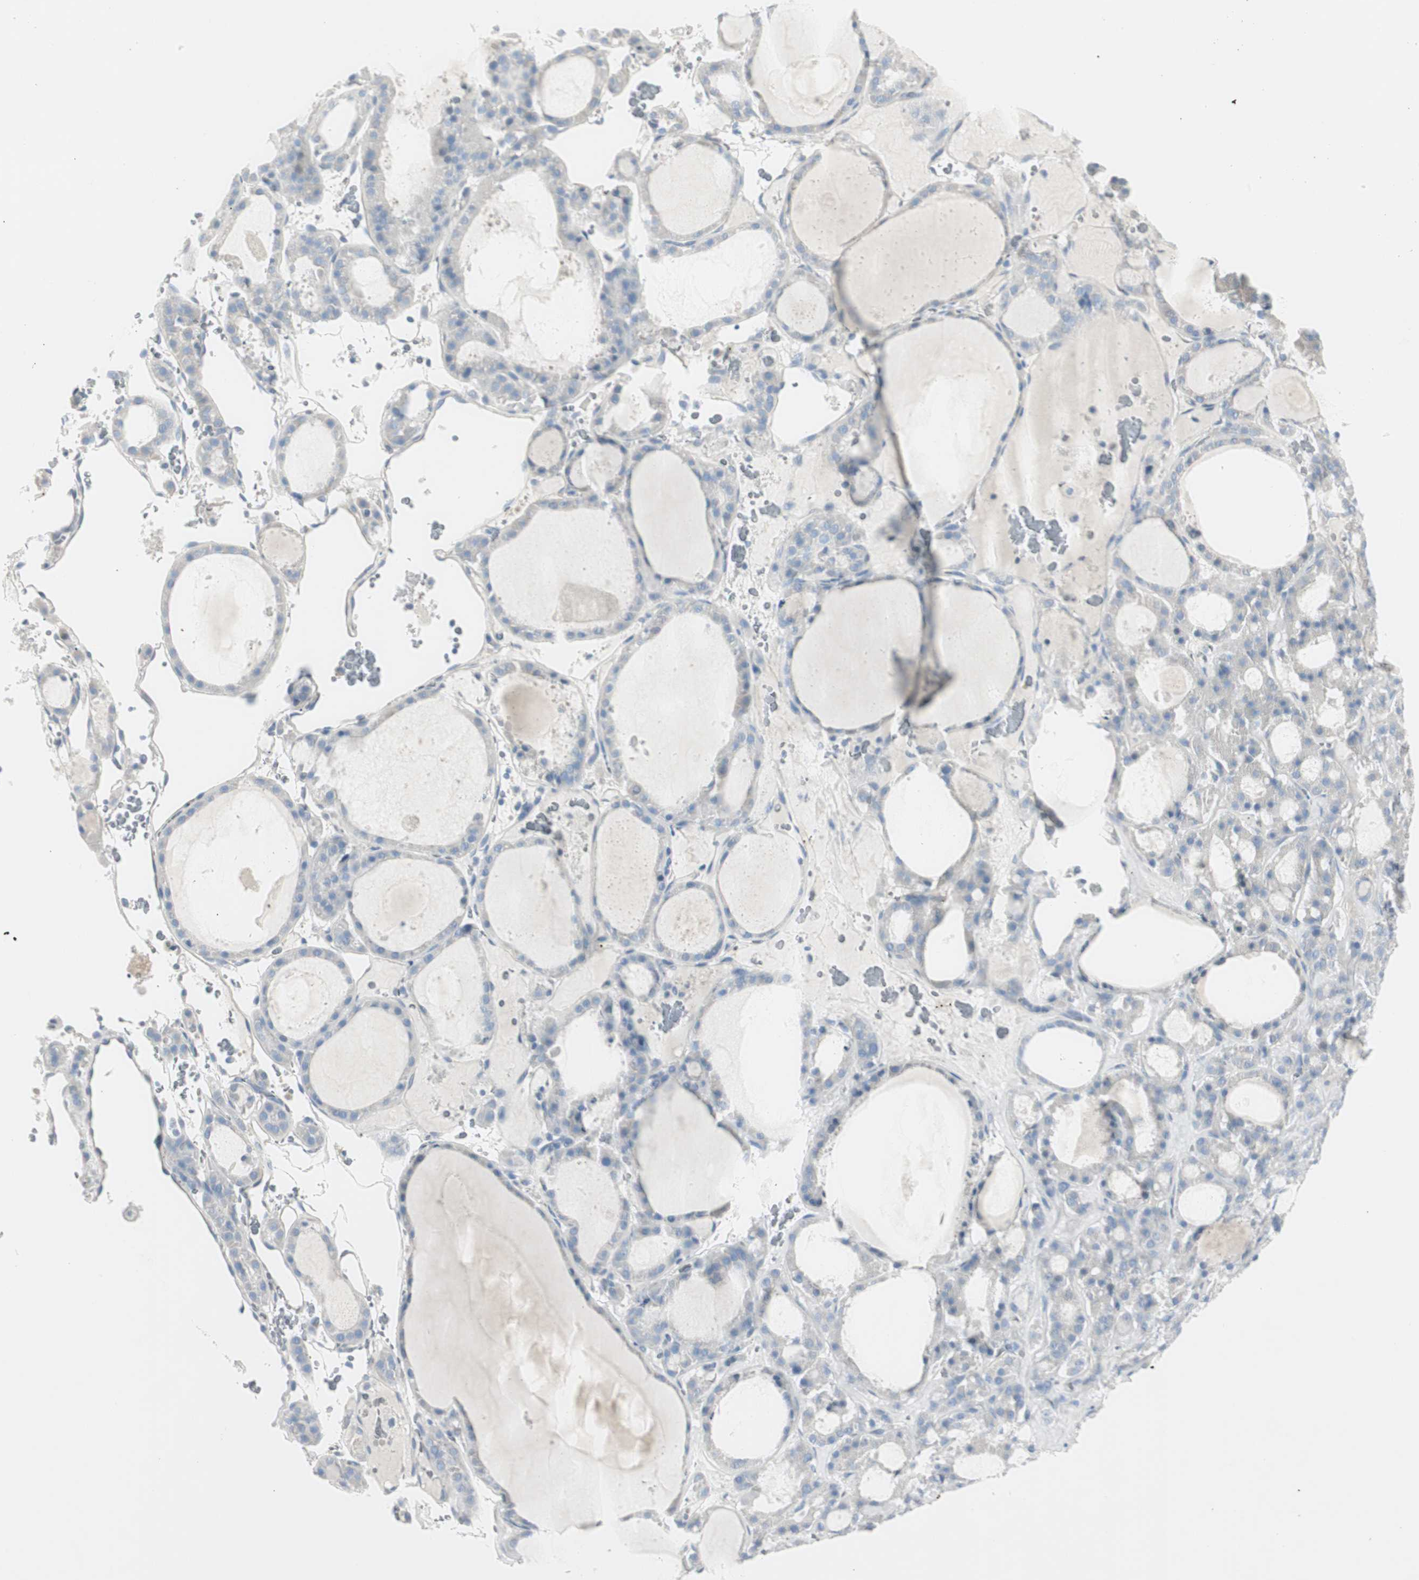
{"staining": {"intensity": "negative", "quantity": "none", "location": "none"}, "tissue": "thyroid gland", "cell_type": "Glandular cells", "image_type": "normal", "snomed": [{"axis": "morphology", "description": "Normal tissue, NOS"}, {"axis": "morphology", "description": "Carcinoma, NOS"}, {"axis": "topography", "description": "Thyroid gland"}], "caption": "DAB (3,3'-diaminobenzidine) immunohistochemical staining of benign human thyroid gland displays no significant staining in glandular cells.", "gene": "CDHR5", "patient": {"sex": "female", "age": 86}}